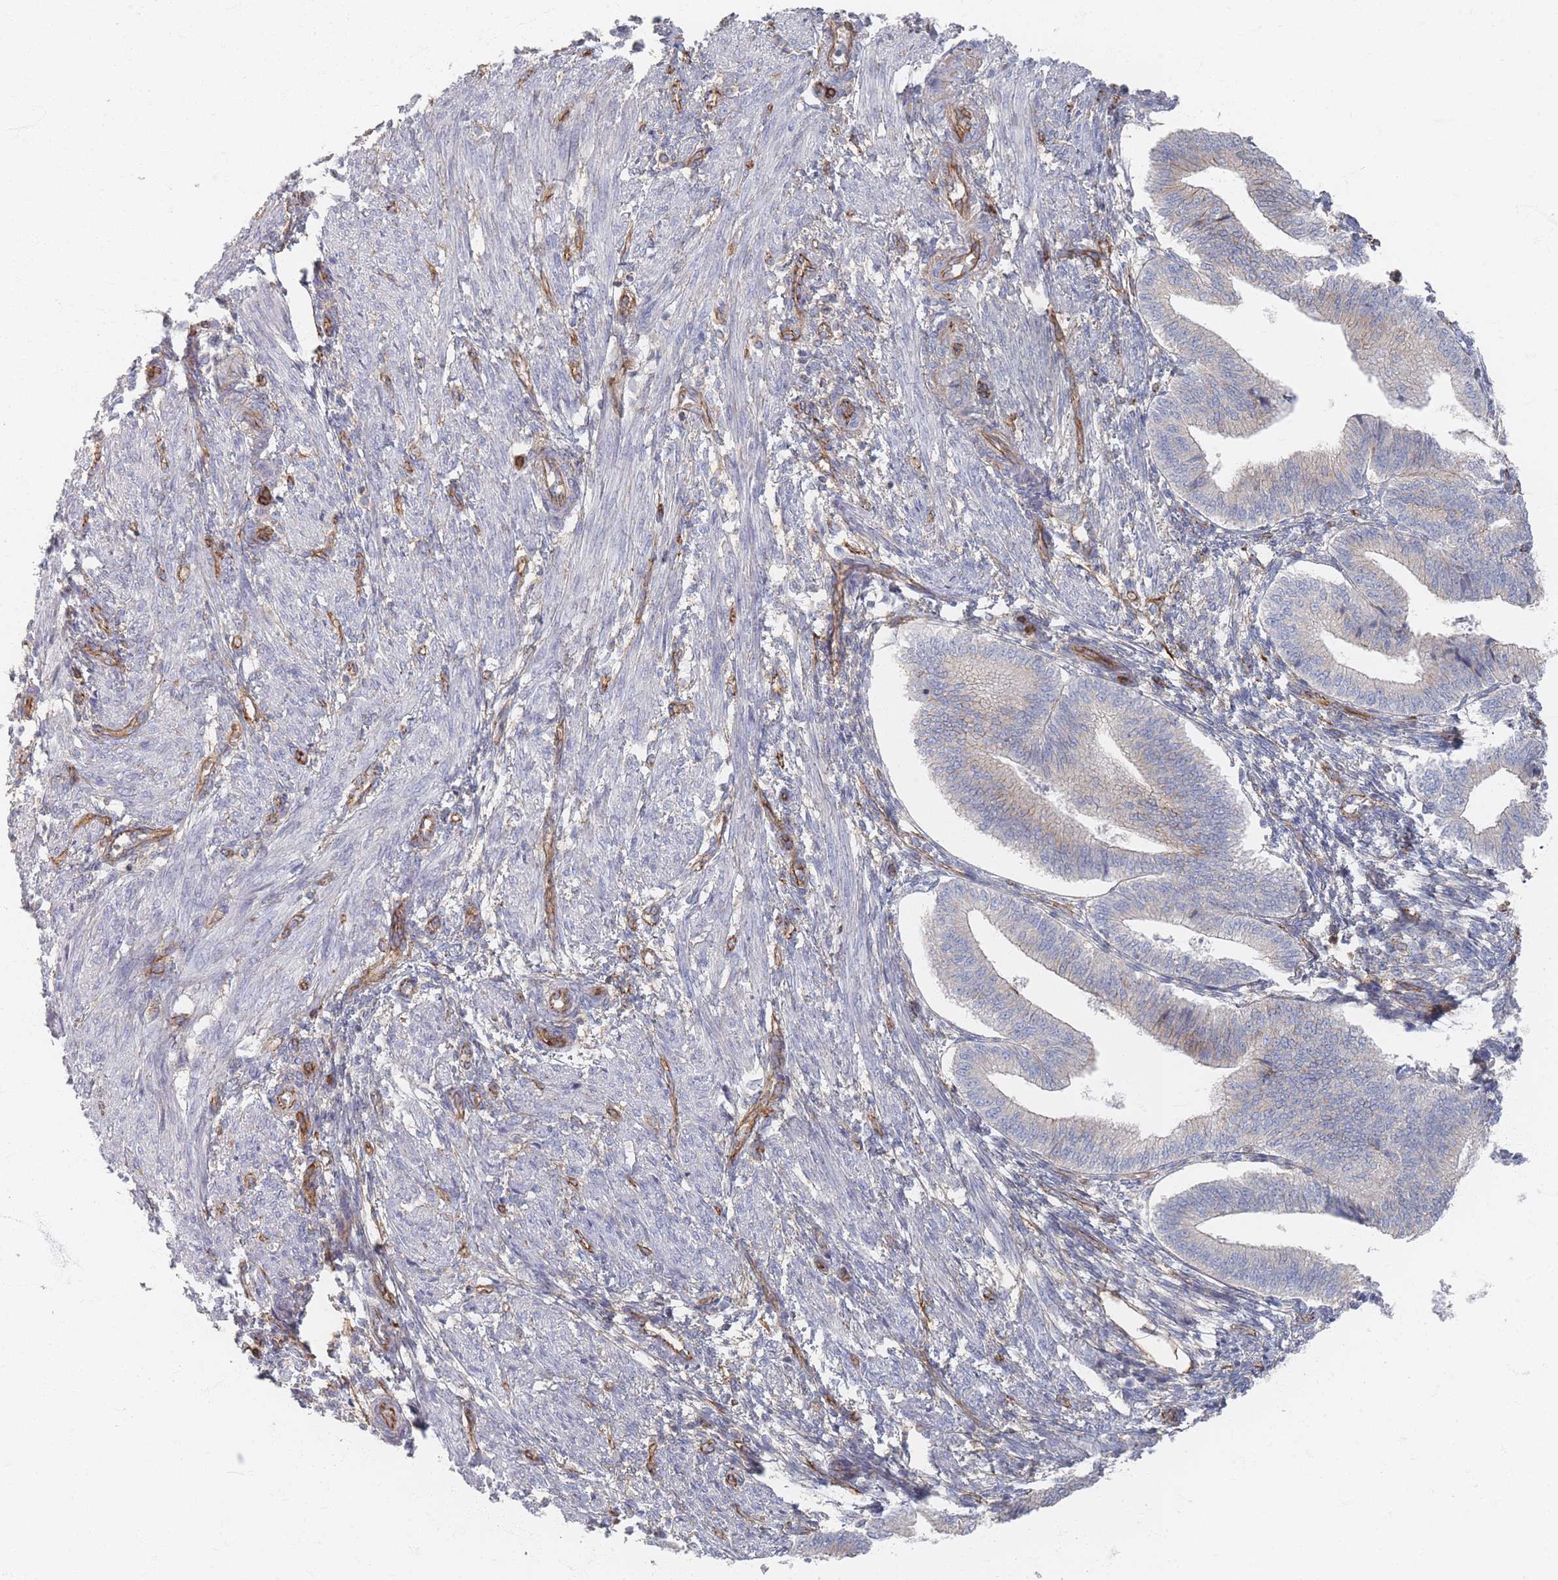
{"staining": {"intensity": "negative", "quantity": "none", "location": "none"}, "tissue": "endometrium", "cell_type": "Cells in endometrial stroma", "image_type": "normal", "snomed": [{"axis": "morphology", "description": "Normal tissue, NOS"}, {"axis": "topography", "description": "Endometrium"}], "caption": "Cells in endometrial stroma are negative for brown protein staining in unremarkable endometrium. The staining was performed using DAB to visualize the protein expression in brown, while the nuclei were stained in blue with hematoxylin (Magnification: 20x).", "gene": "GNB1", "patient": {"sex": "female", "age": 34}}